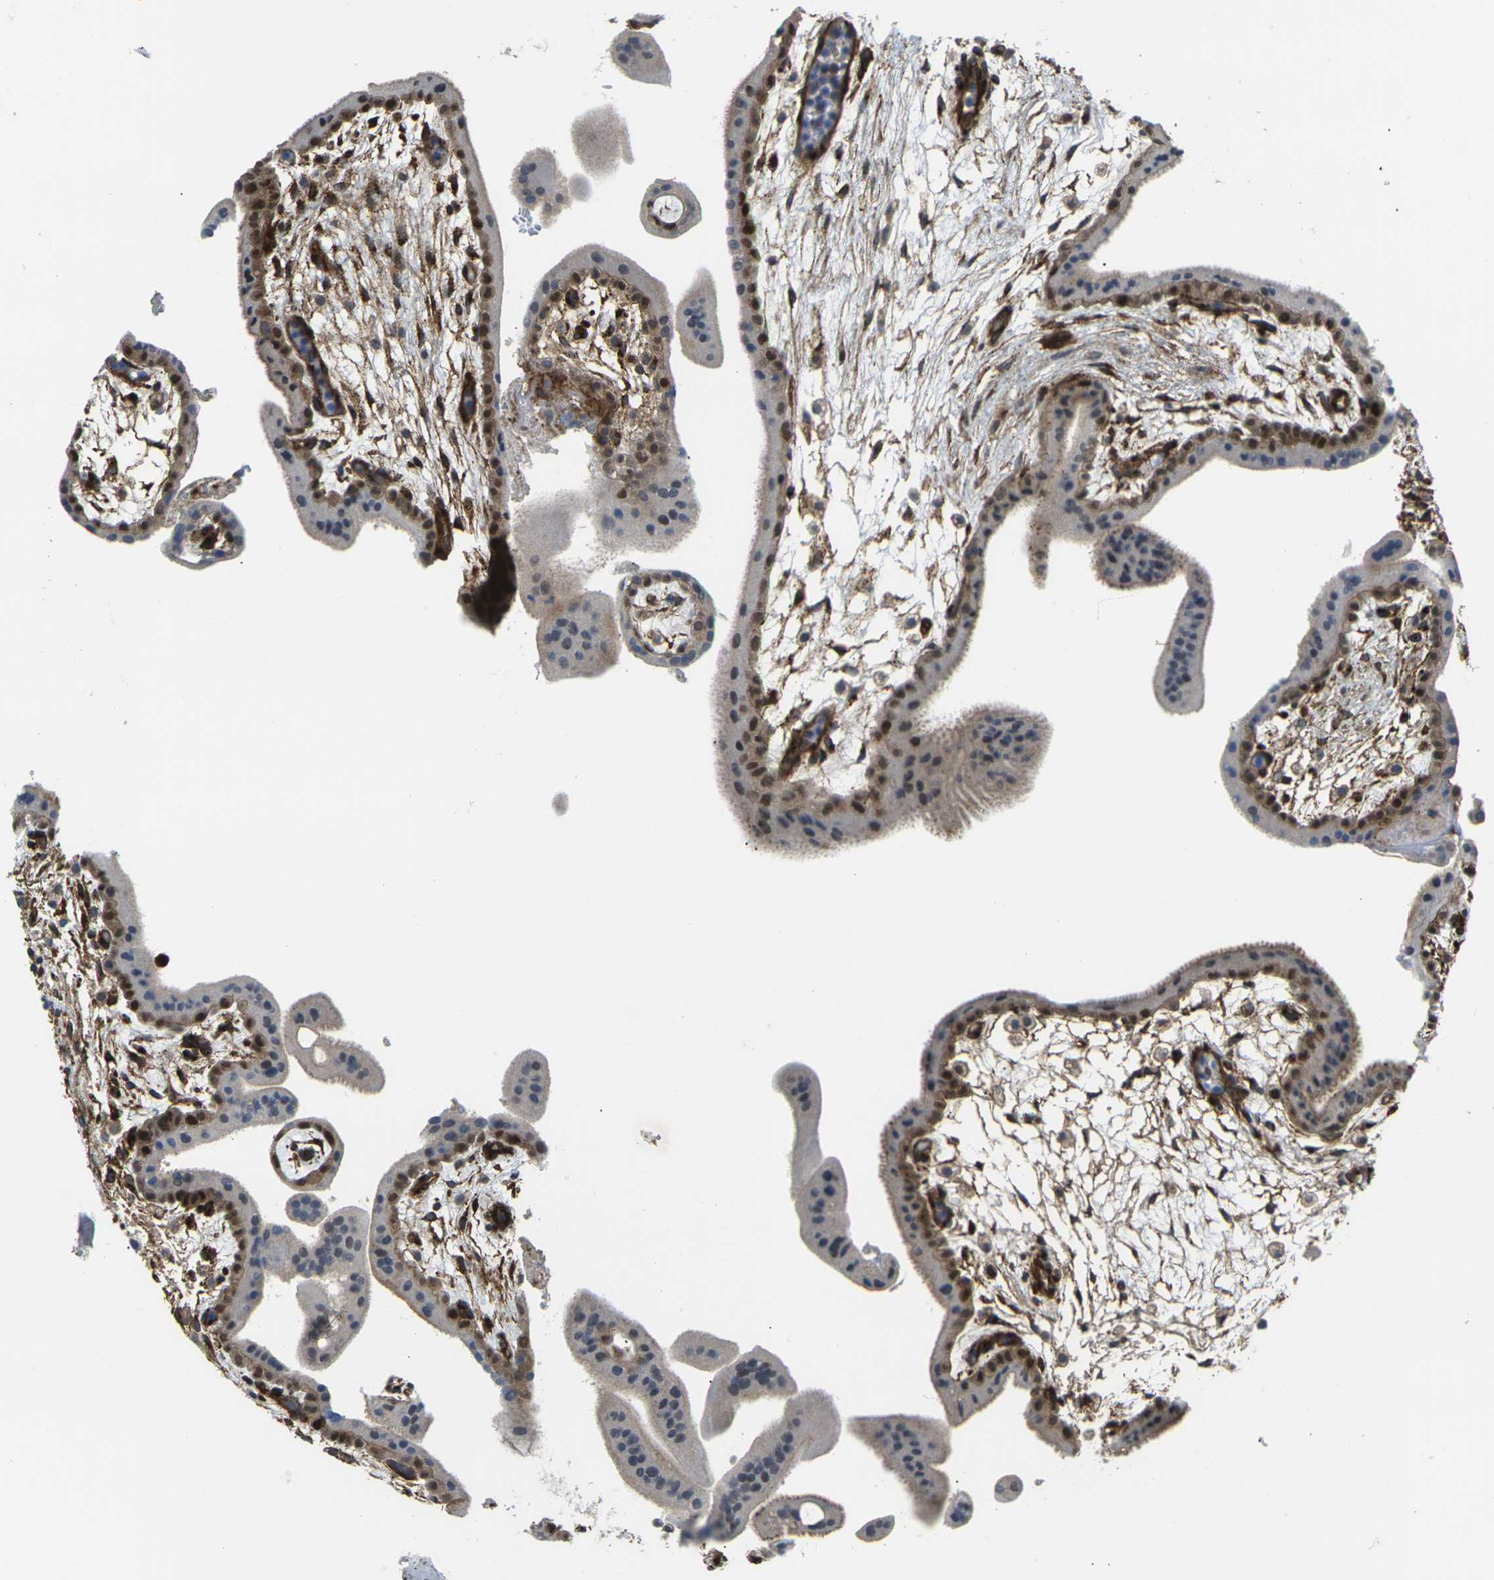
{"staining": {"intensity": "moderate", "quantity": ">75%", "location": "cytoplasmic/membranous"}, "tissue": "placenta", "cell_type": "Decidual cells", "image_type": "normal", "snomed": [{"axis": "morphology", "description": "Normal tissue, NOS"}, {"axis": "topography", "description": "Placenta"}], "caption": "IHC histopathology image of benign placenta stained for a protein (brown), which shows medium levels of moderate cytoplasmic/membranous positivity in approximately >75% of decidual cells.", "gene": "ECE1", "patient": {"sex": "female", "age": 35}}